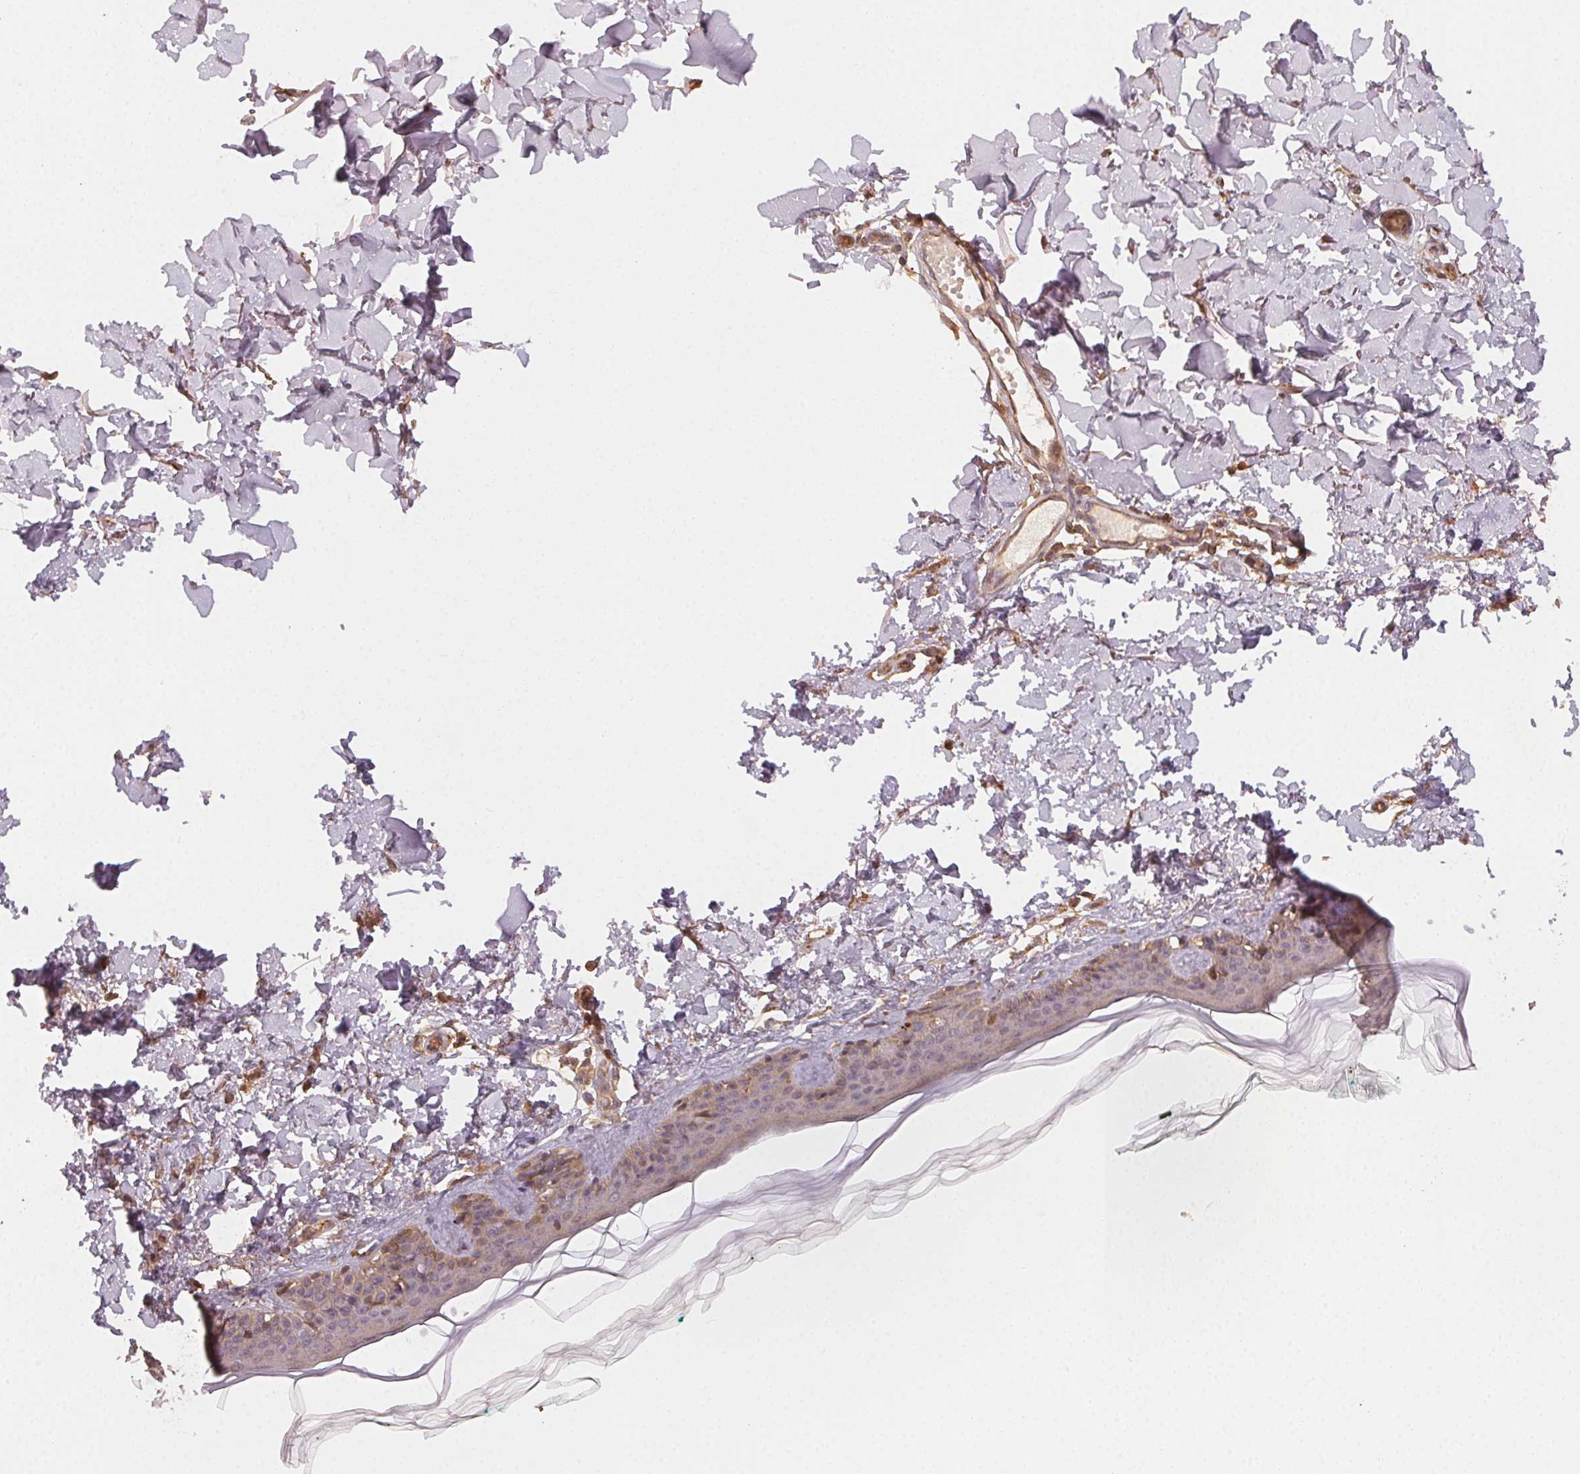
{"staining": {"intensity": "moderate", "quantity": ">75%", "location": "cytoplasmic/membranous"}, "tissue": "skin", "cell_type": "Fibroblasts", "image_type": "normal", "snomed": [{"axis": "morphology", "description": "Normal tissue, NOS"}, {"axis": "topography", "description": "Skin"}, {"axis": "topography", "description": "Peripheral nerve tissue"}], "caption": "Immunohistochemistry micrograph of unremarkable skin stained for a protein (brown), which shows medium levels of moderate cytoplasmic/membranous positivity in approximately >75% of fibroblasts.", "gene": "RALA", "patient": {"sex": "female", "age": 45}}